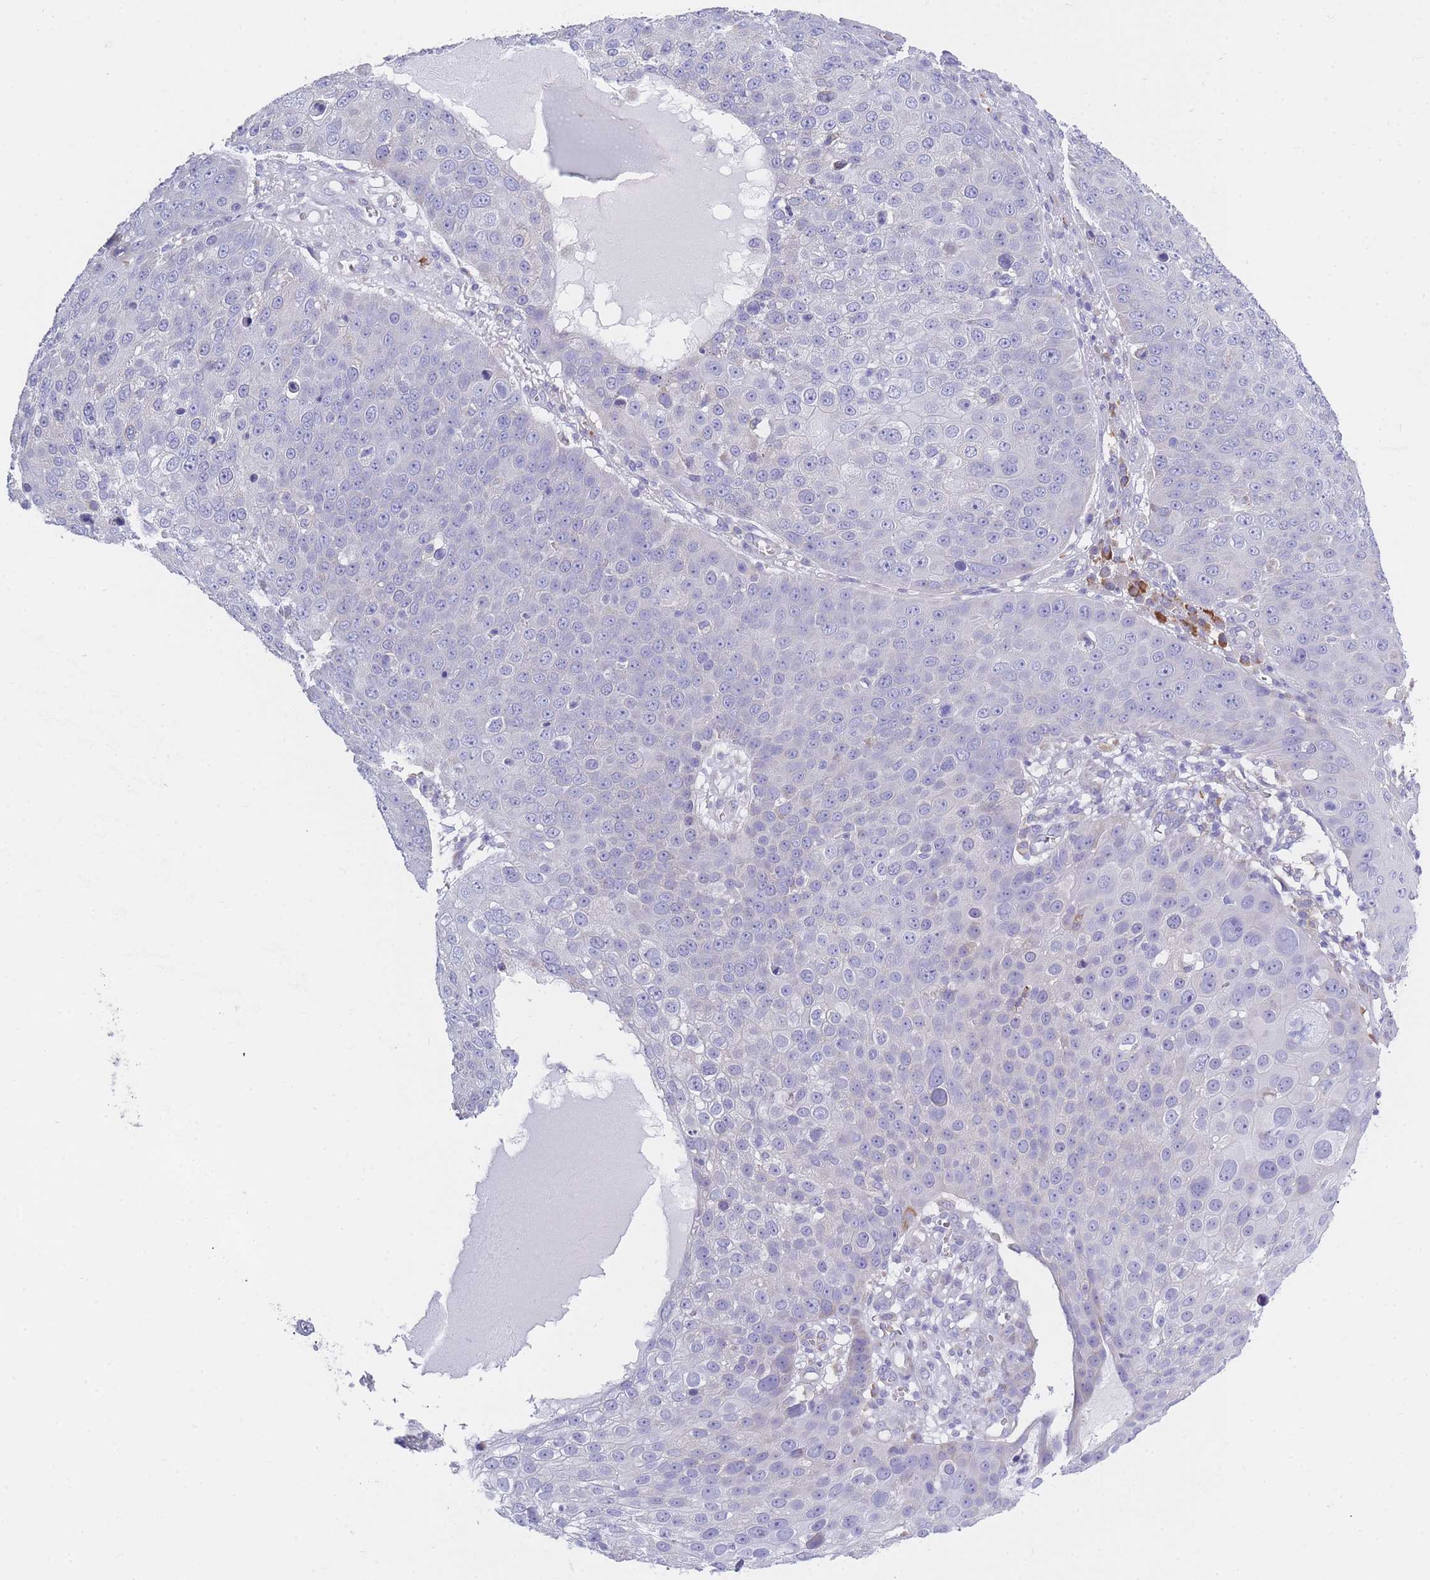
{"staining": {"intensity": "negative", "quantity": "none", "location": "none"}, "tissue": "skin cancer", "cell_type": "Tumor cells", "image_type": "cancer", "snomed": [{"axis": "morphology", "description": "Squamous cell carcinoma, NOS"}, {"axis": "topography", "description": "Skin"}], "caption": "DAB (3,3'-diaminobenzidine) immunohistochemical staining of squamous cell carcinoma (skin) displays no significant staining in tumor cells.", "gene": "XKR8", "patient": {"sex": "male", "age": 71}}